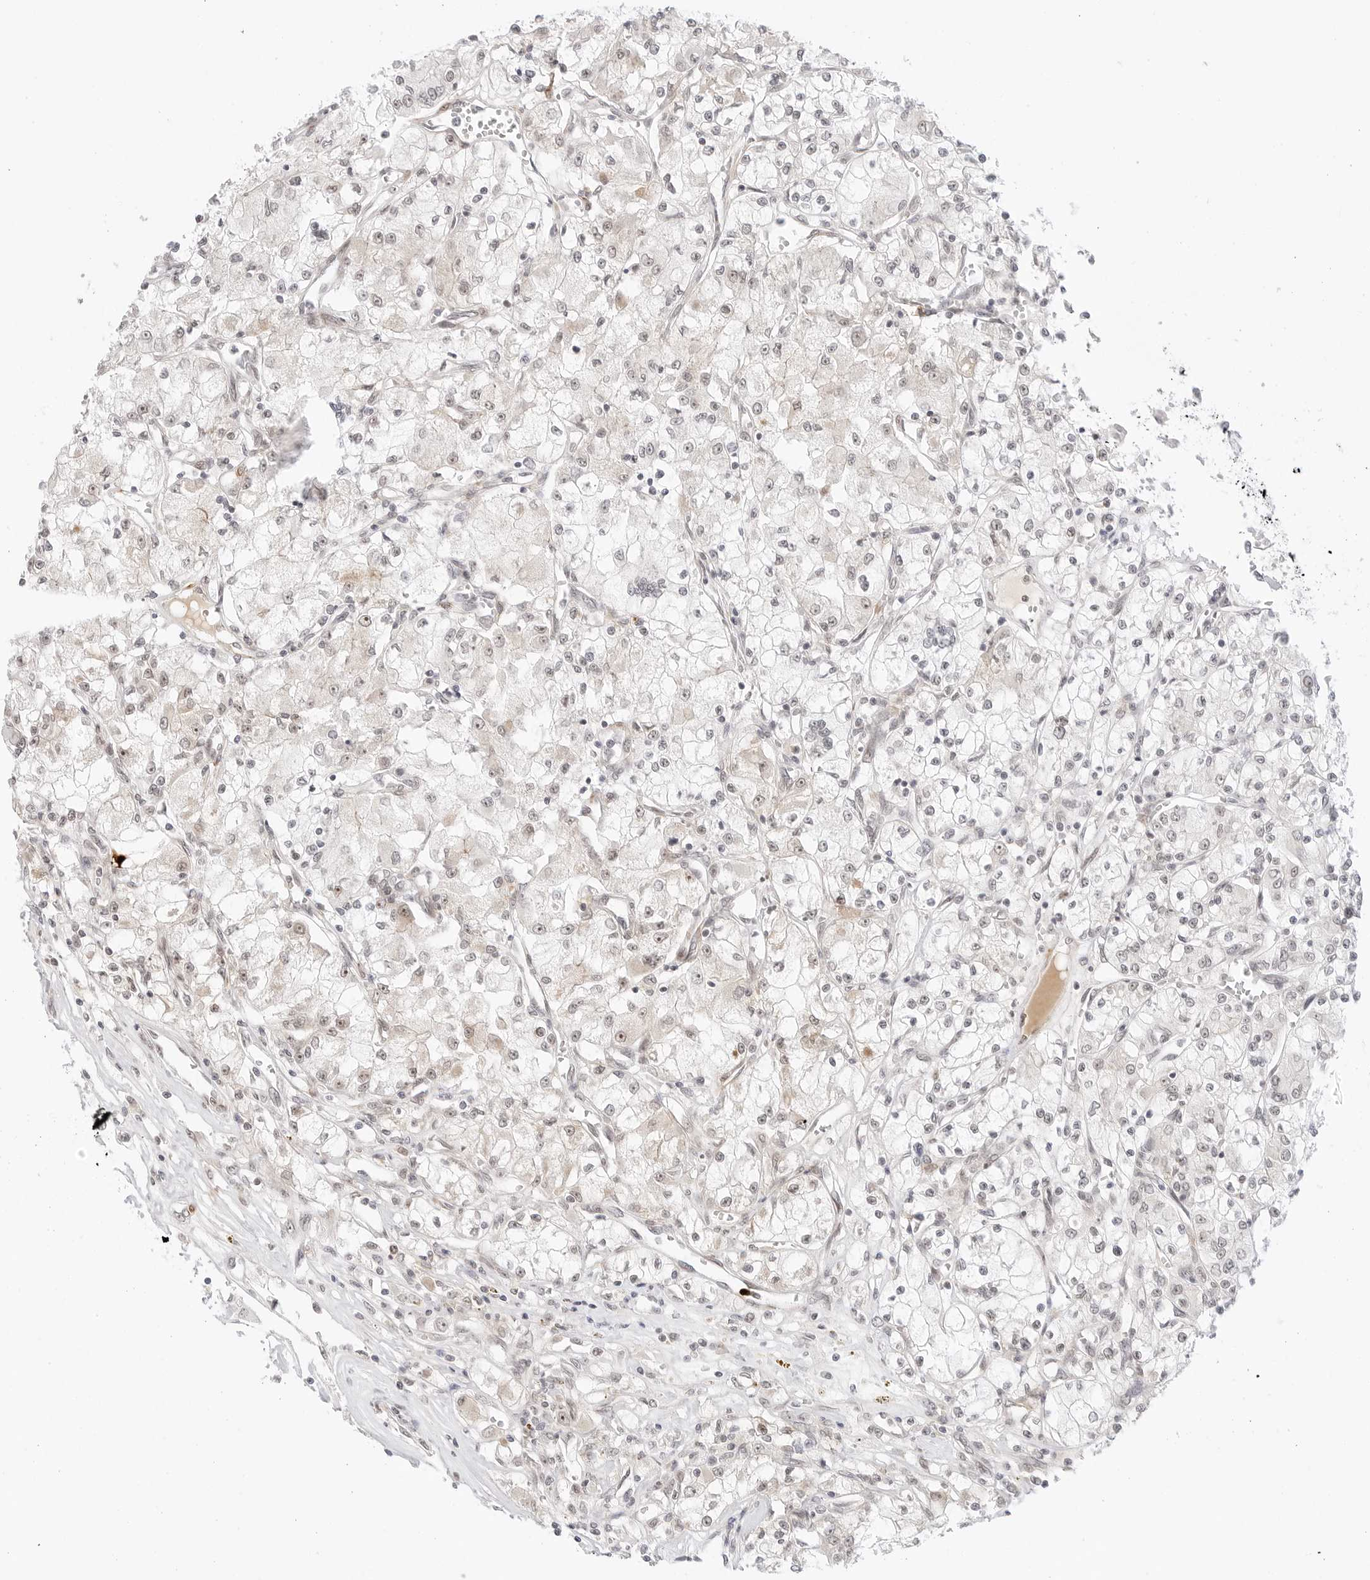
{"staining": {"intensity": "weak", "quantity": "<25%", "location": "nuclear"}, "tissue": "renal cancer", "cell_type": "Tumor cells", "image_type": "cancer", "snomed": [{"axis": "morphology", "description": "Adenocarcinoma, NOS"}, {"axis": "topography", "description": "Kidney"}], "caption": "Immunohistochemistry (IHC) photomicrograph of human renal cancer stained for a protein (brown), which exhibits no positivity in tumor cells.", "gene": "HIPK3", "patient": {"sex": "female", "age": 59}}